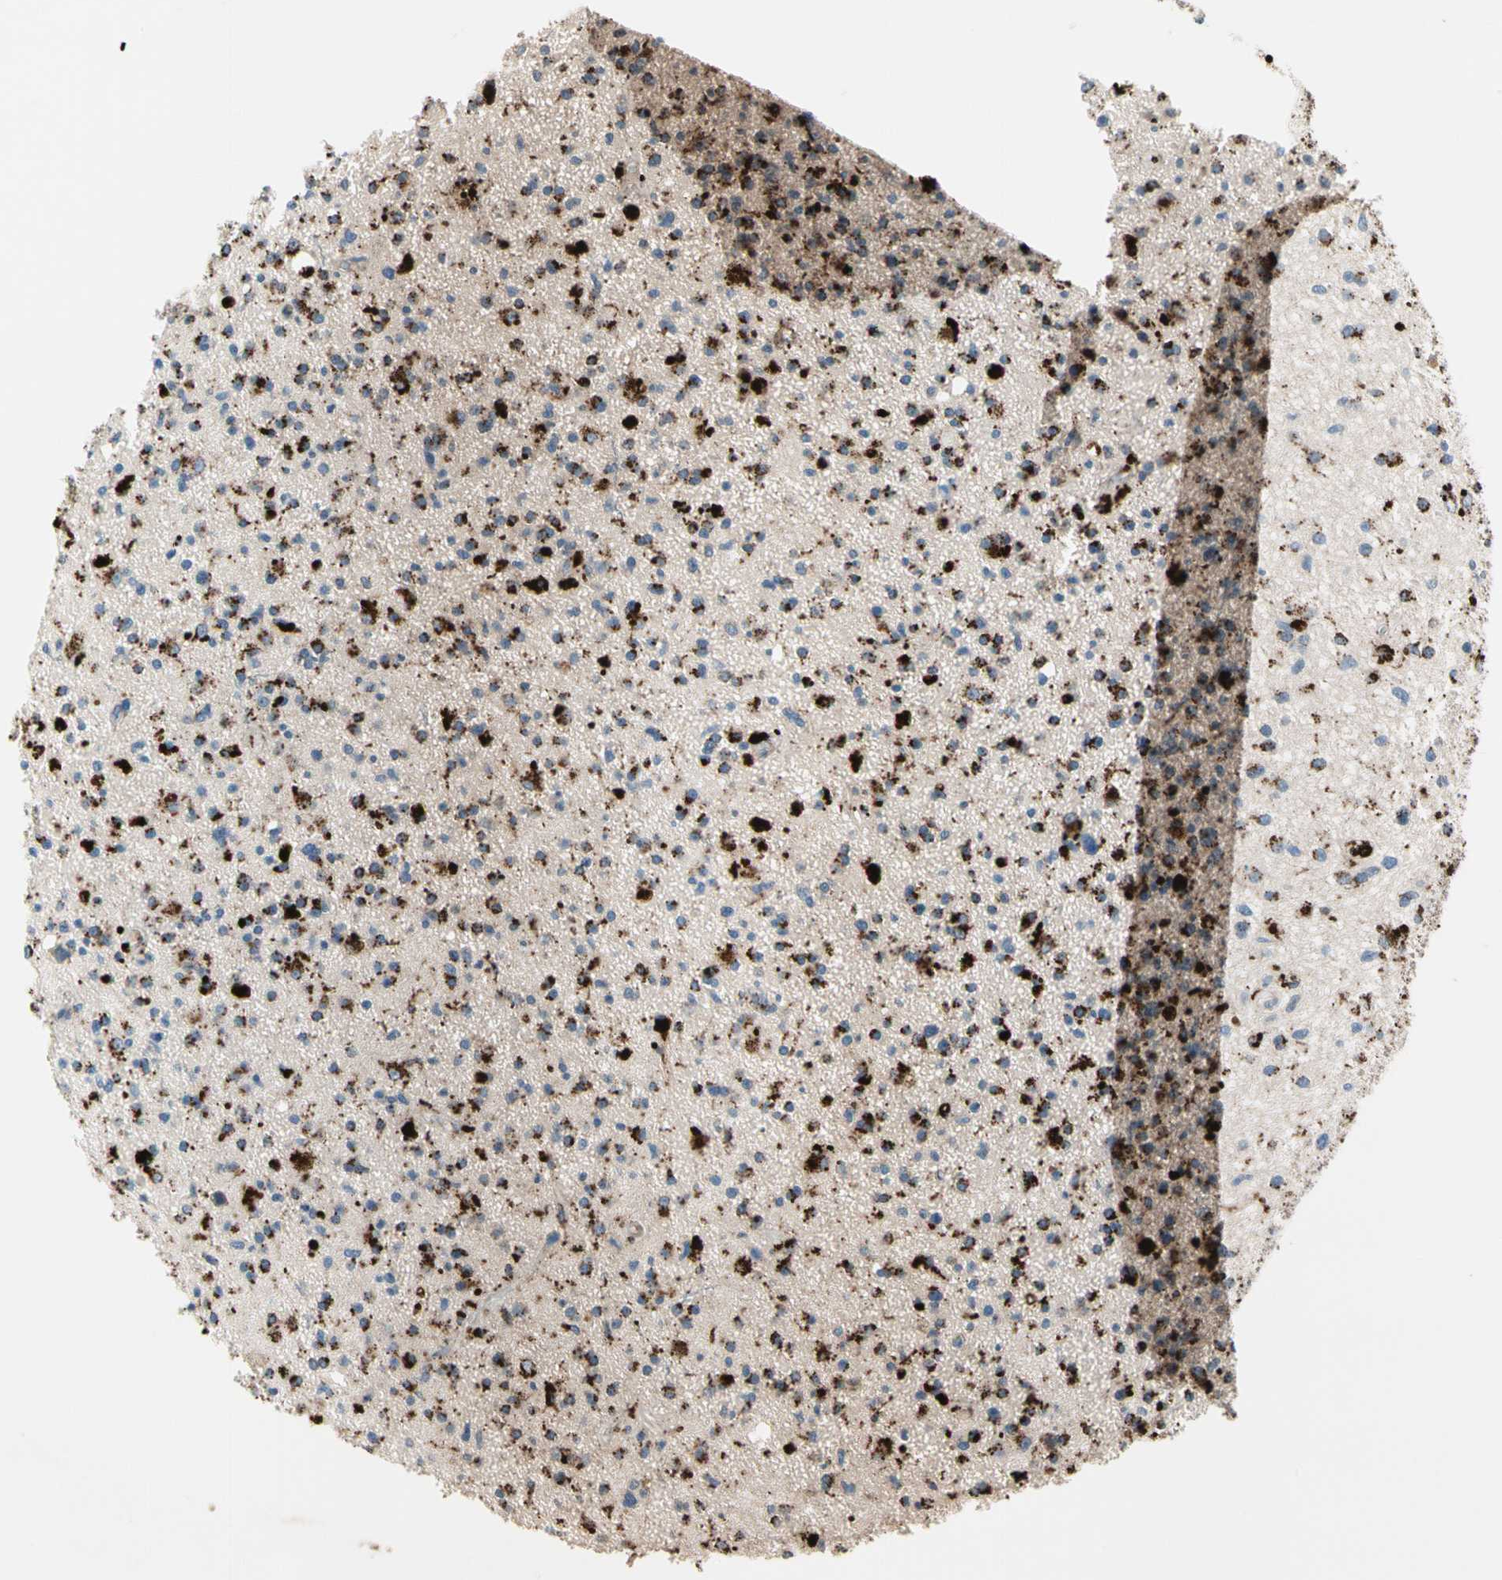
{"staining": {"intensity": "strong", "quantity": "25%-75%", "location": "cytoplasmic/membranous"}, "tissue": "glioma", "cell_type": "Tumor cells", "image_type": "cancer", "snomed": [{"axis": "morphology", "description": "Glioma, malignant, High grade"}, {"axis": "topography", "description": "Brain"}], "caption": "High-power microscopy captured an immunohistochemistry (IHC) photomicrograph of high-grade glioma (malignant), revealing strong cytoplasmic/membranous positivity in about 25%-75% of tumor cells. The staining is performed using DAB (3,3'-diaminobenzidine) brown chromogen to label protein expression. The nuclei are counter-stained blue using hematoxylin.", "gene": "GM2A", "patient": {"sex": "male", "age": 33}}